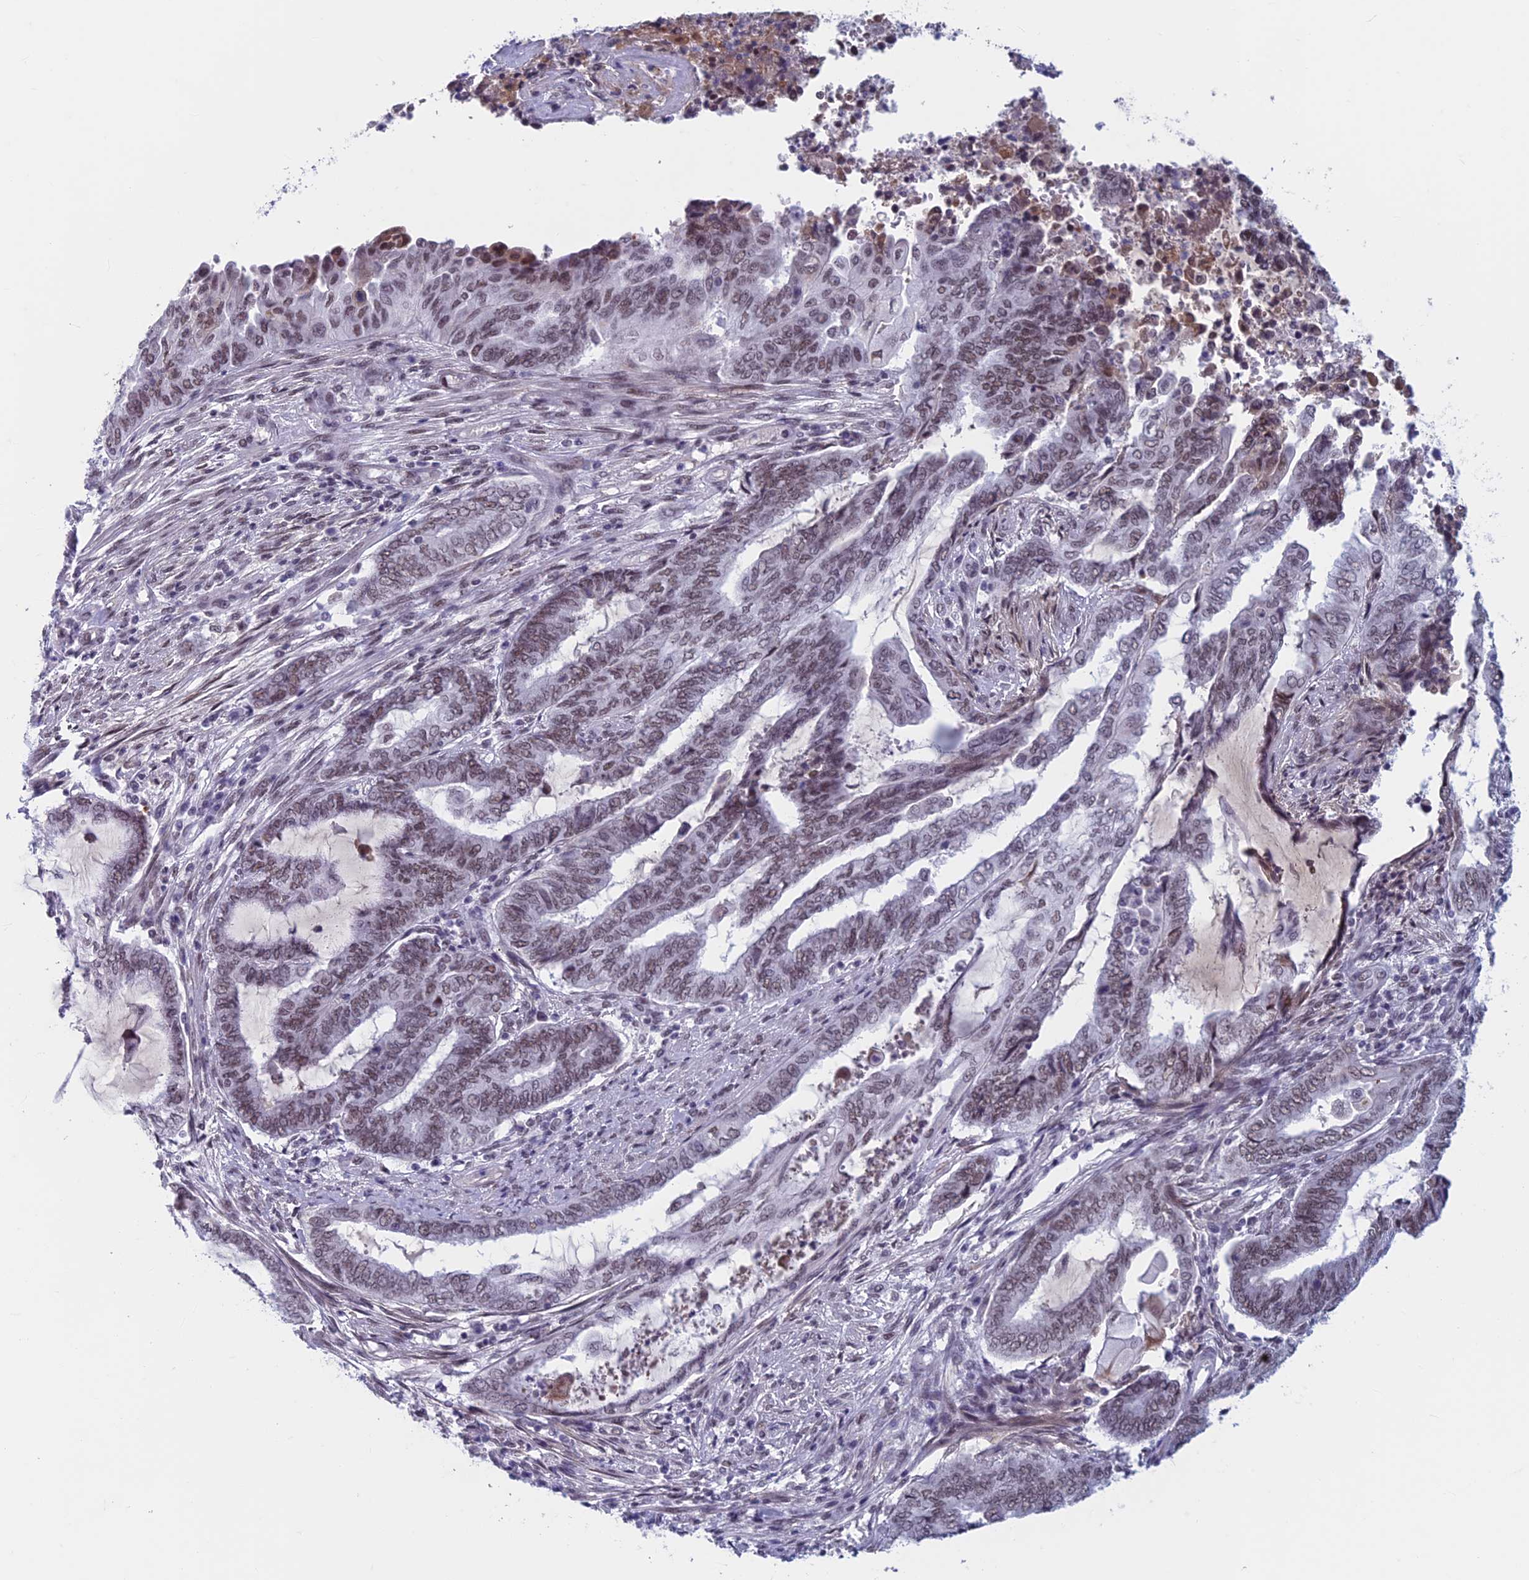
{"staining": {"intensity": "weak", "quantity": ">75%", "location": "nuclear"}, "tissue": "endometrial cancer", "cell_type": "Tumor cells", "image_type": "cancer", "snomed": [{"axis": "morphology", "description": "Adenocarcinoma, NOS"}, {"axis": "topography", "description": "Uterus"}, {"axis": "topography", "description": "Endometrium"}], "caption": "Protein staining by immunohistochemistry exhibits weak nuclear expression in approximately >75% of tumor cells in endometrial cancer (adenocarcinoma). The staining was performed using DAB to visualize the protein expression in brown, while the nuclei were stained in blue with hematoxylin (Magnification: 20x).", "gene": "ASH2L", "patient": {"sex": "female", "age": 70}}